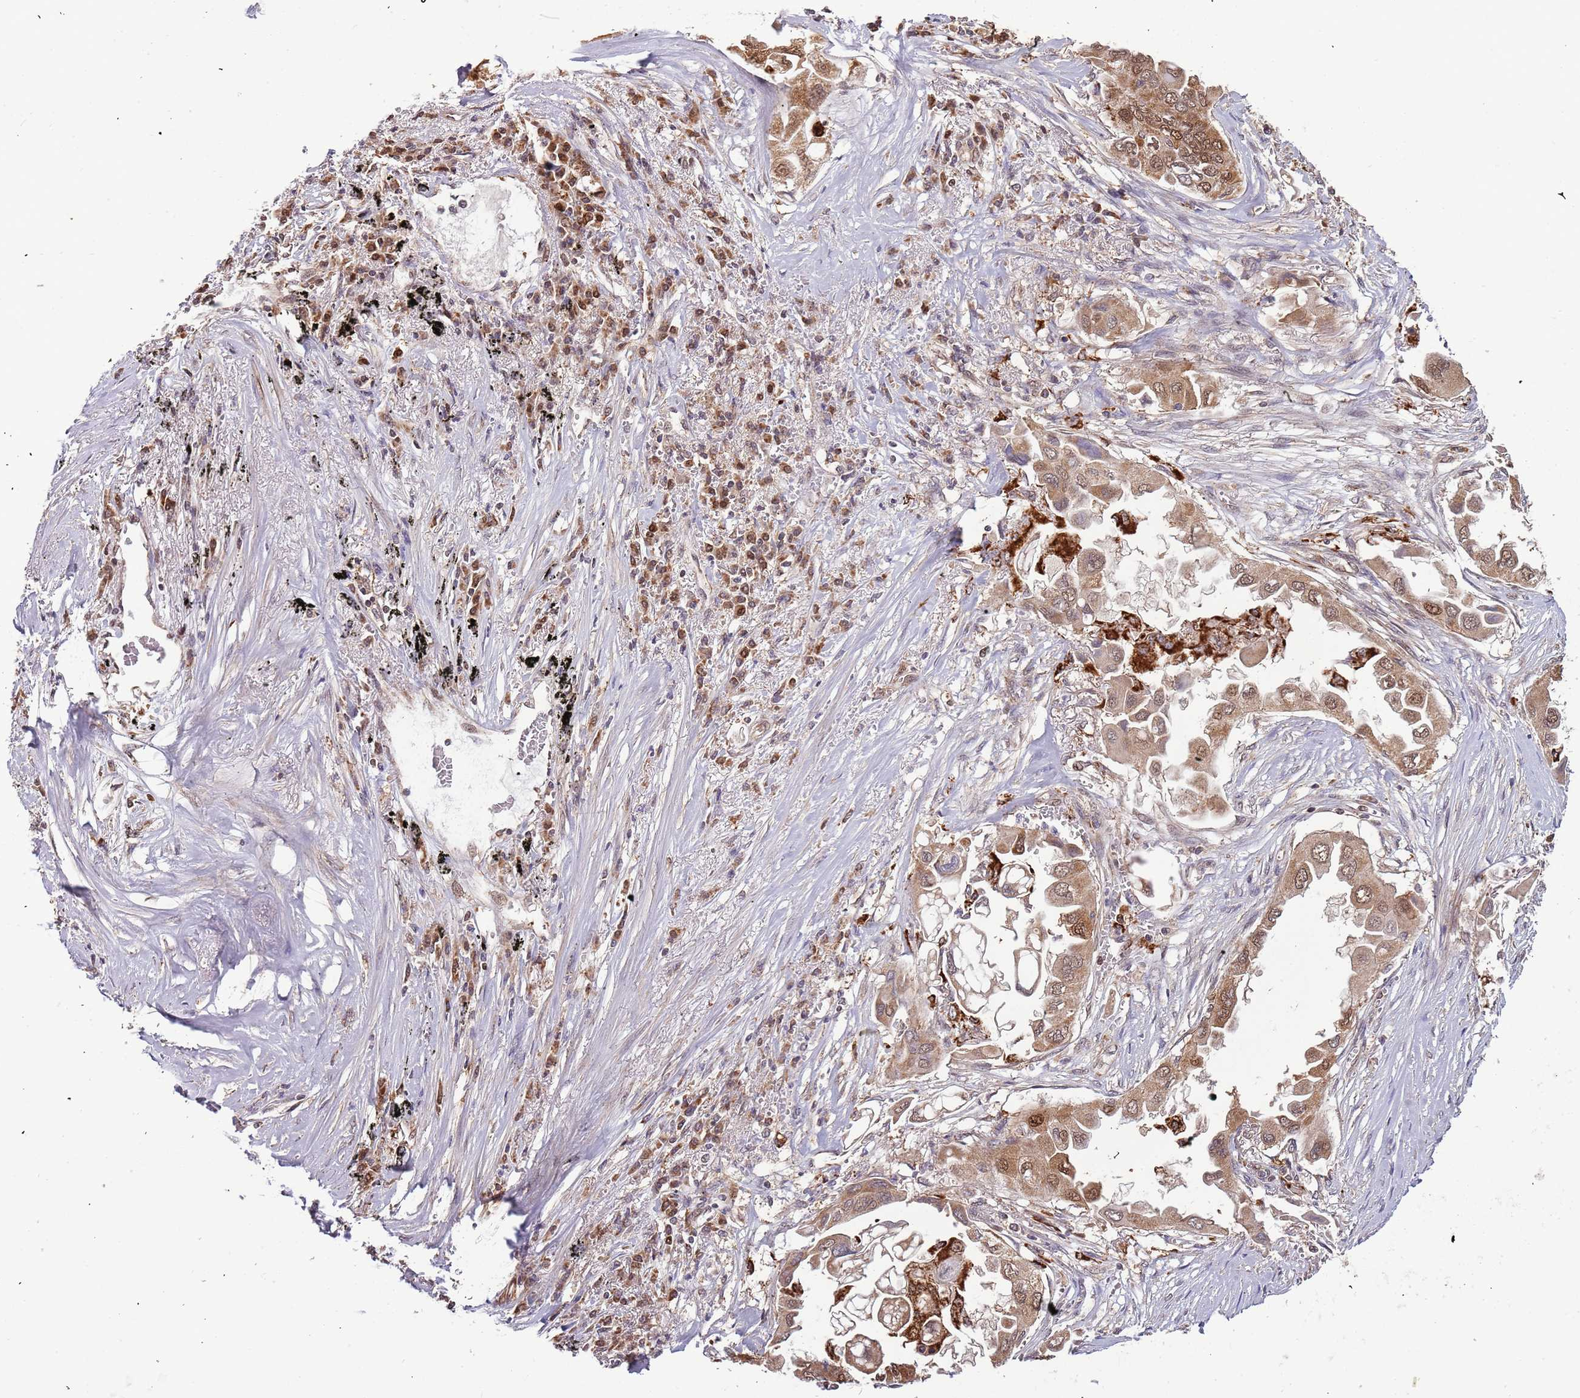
{"staining": {"intensity": "moderate", "quantity": ">75%", "location": "cytoplasmic/membranous,nuclear"}, "tissue": "lung cancer", "cell_type": "Tumor cells", "image_type": "cancer", "snomed": [{"axis": "morphology", "description": "Adenocarcinoma, NOS"}, {"axis": "topography", "description": "Lung"}], "caption": "Adenocarcinoma (lung) stained with DAB (3,3'-diaminobenzidine) immunohistochemistry shows medium levels of moderate cytoplasmic/membranous and nuclear positivity in about >75% of tumor cells. The staining was performed using DAB (3,3'-diaminobenzidine) to visualize the protein expression in brown, while the nuclei were stained in blue with hematoxylin (Magnification: 20x).", "gene": "IL17RD", "patient": {"sex": "female", "age": 76}}